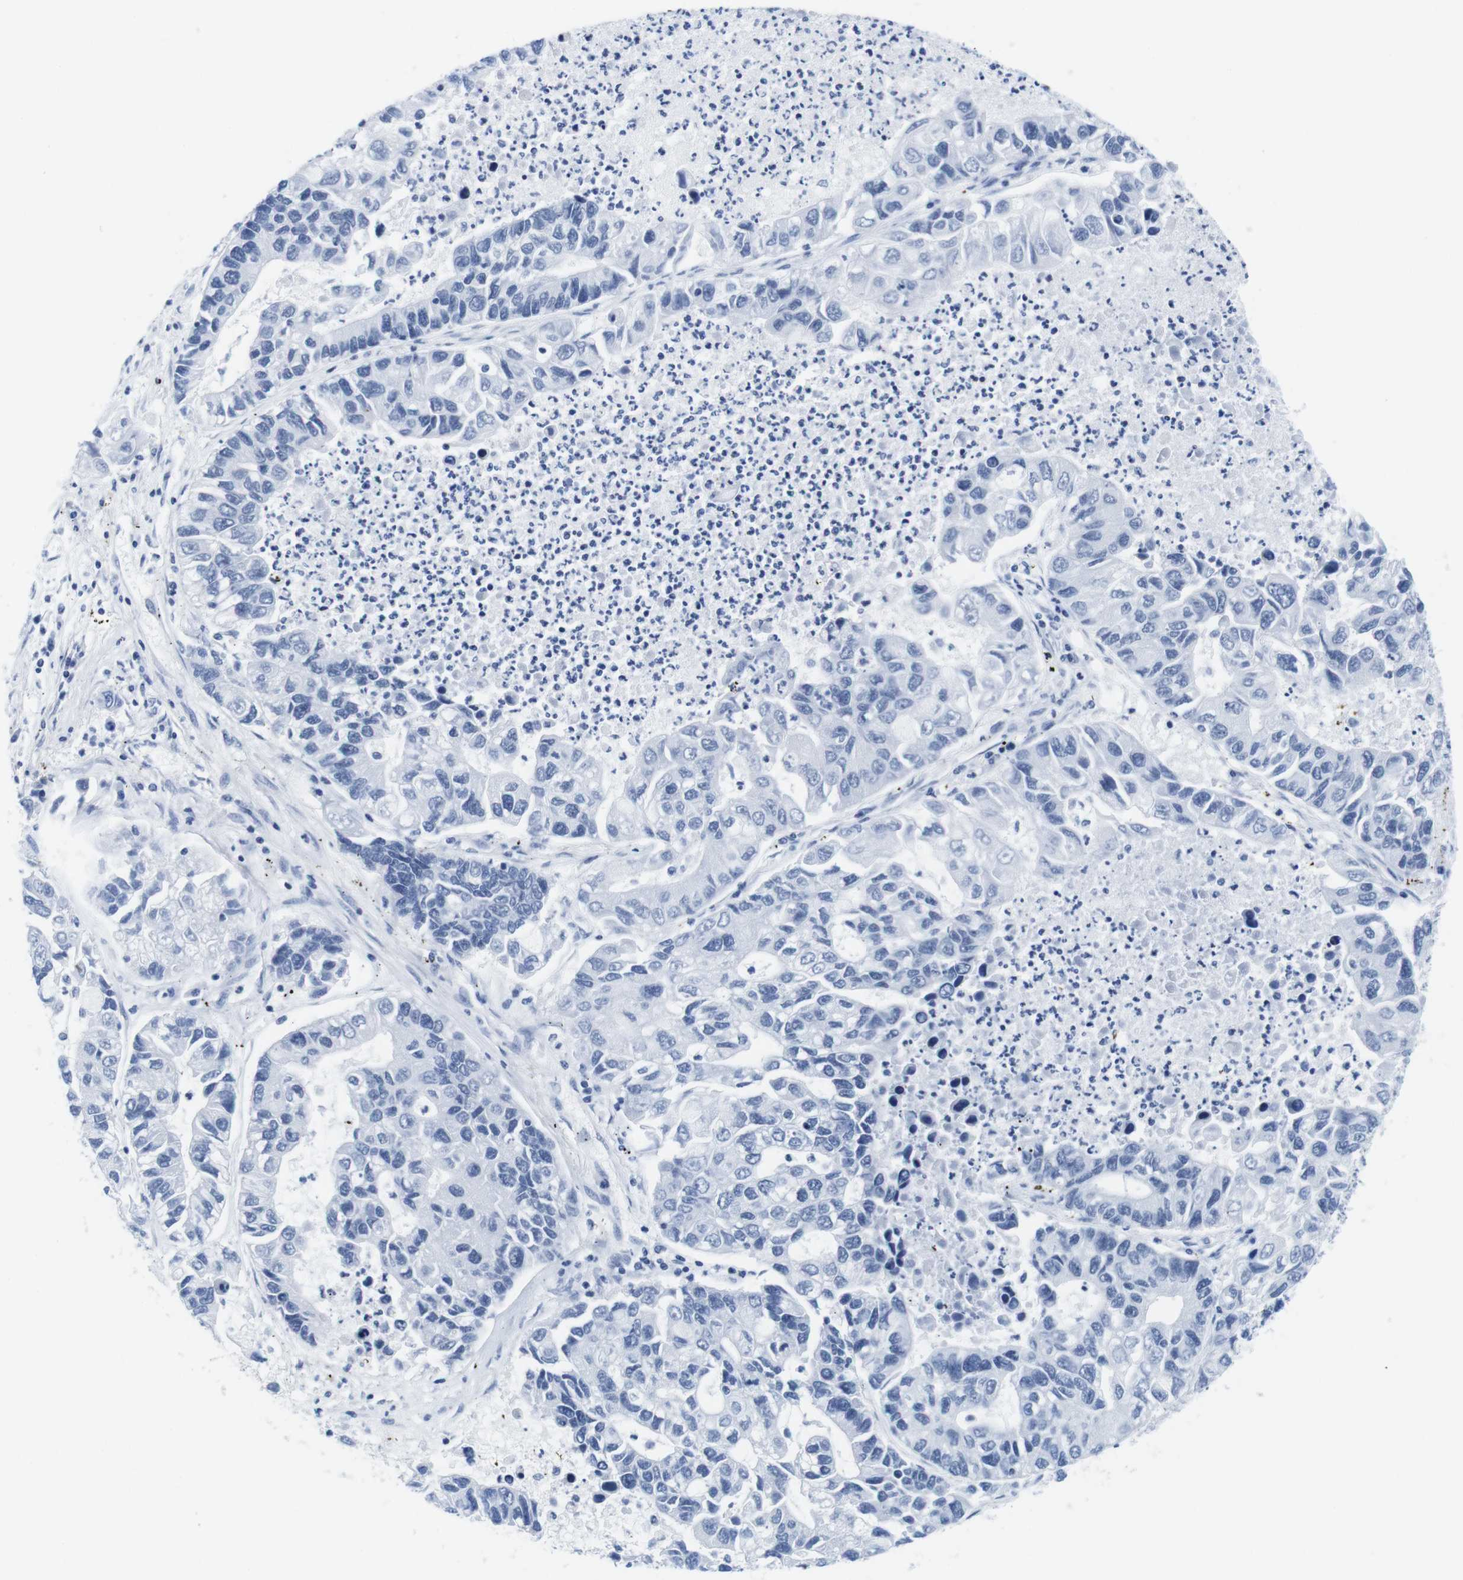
{"staining": {"intensity": "negative", "quantity": "none", "location": "none"}, "tissue": "lung cancer", "cell_type": "Tumor cells", "image_type": "cancer", "snomed": [{"axis": "morphology", "description": "Adenocarcinoma, NOS"}, {"axis": "topography", "description": "Lung"}], "caption": "Tumor cells are negative for protein expression in human lung adenocarcinoma.", "gene": "IFI16", "patient": {"sex": "female", "age": 51}}